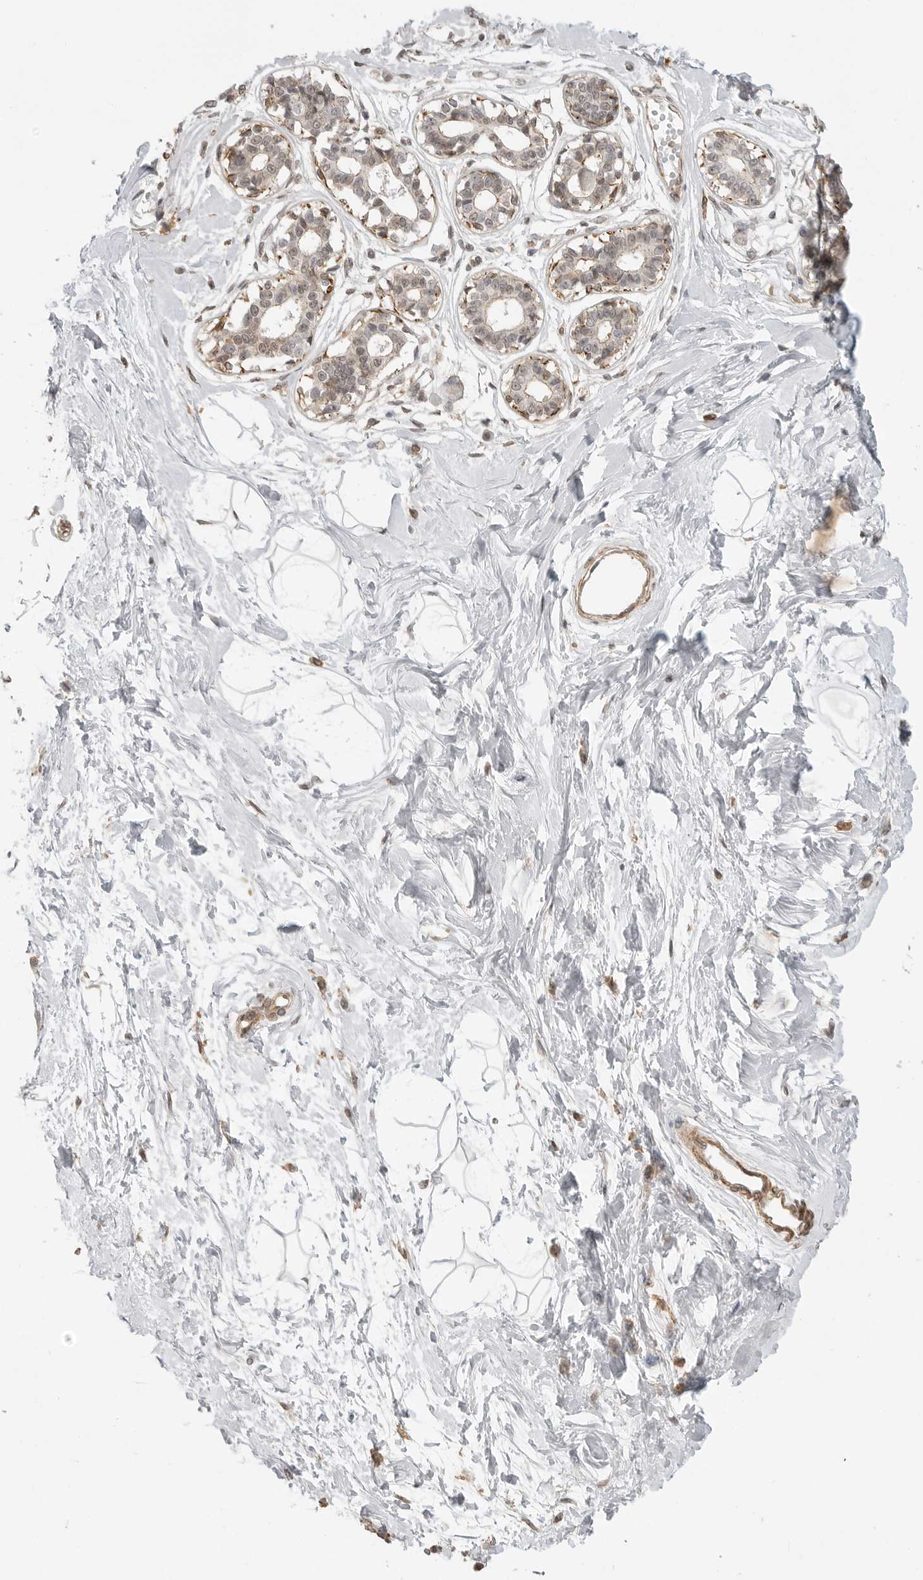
{"staining": {"intensity": "negative", "quantity": "none", "location": "none"}, "tissue": "breast", "cell_type": "Adipocytes", "image_type": "normal", "snomed": [{"axis": "morphology", "description": "Normal tissue, NOS"}, {"axis": "topography", "description": "Breast"}], "caption": "Adipocytes show no significant expression in normal breast. Brightfield microscopy of immunohistochemistry (IHC) stained with DAB (3,3'-diaminobenzidine) (brown) and hematoxylin (blue), captured at high magnification.", "gene": "GPC2", "patient": {"sex": "female", "age": 45}}